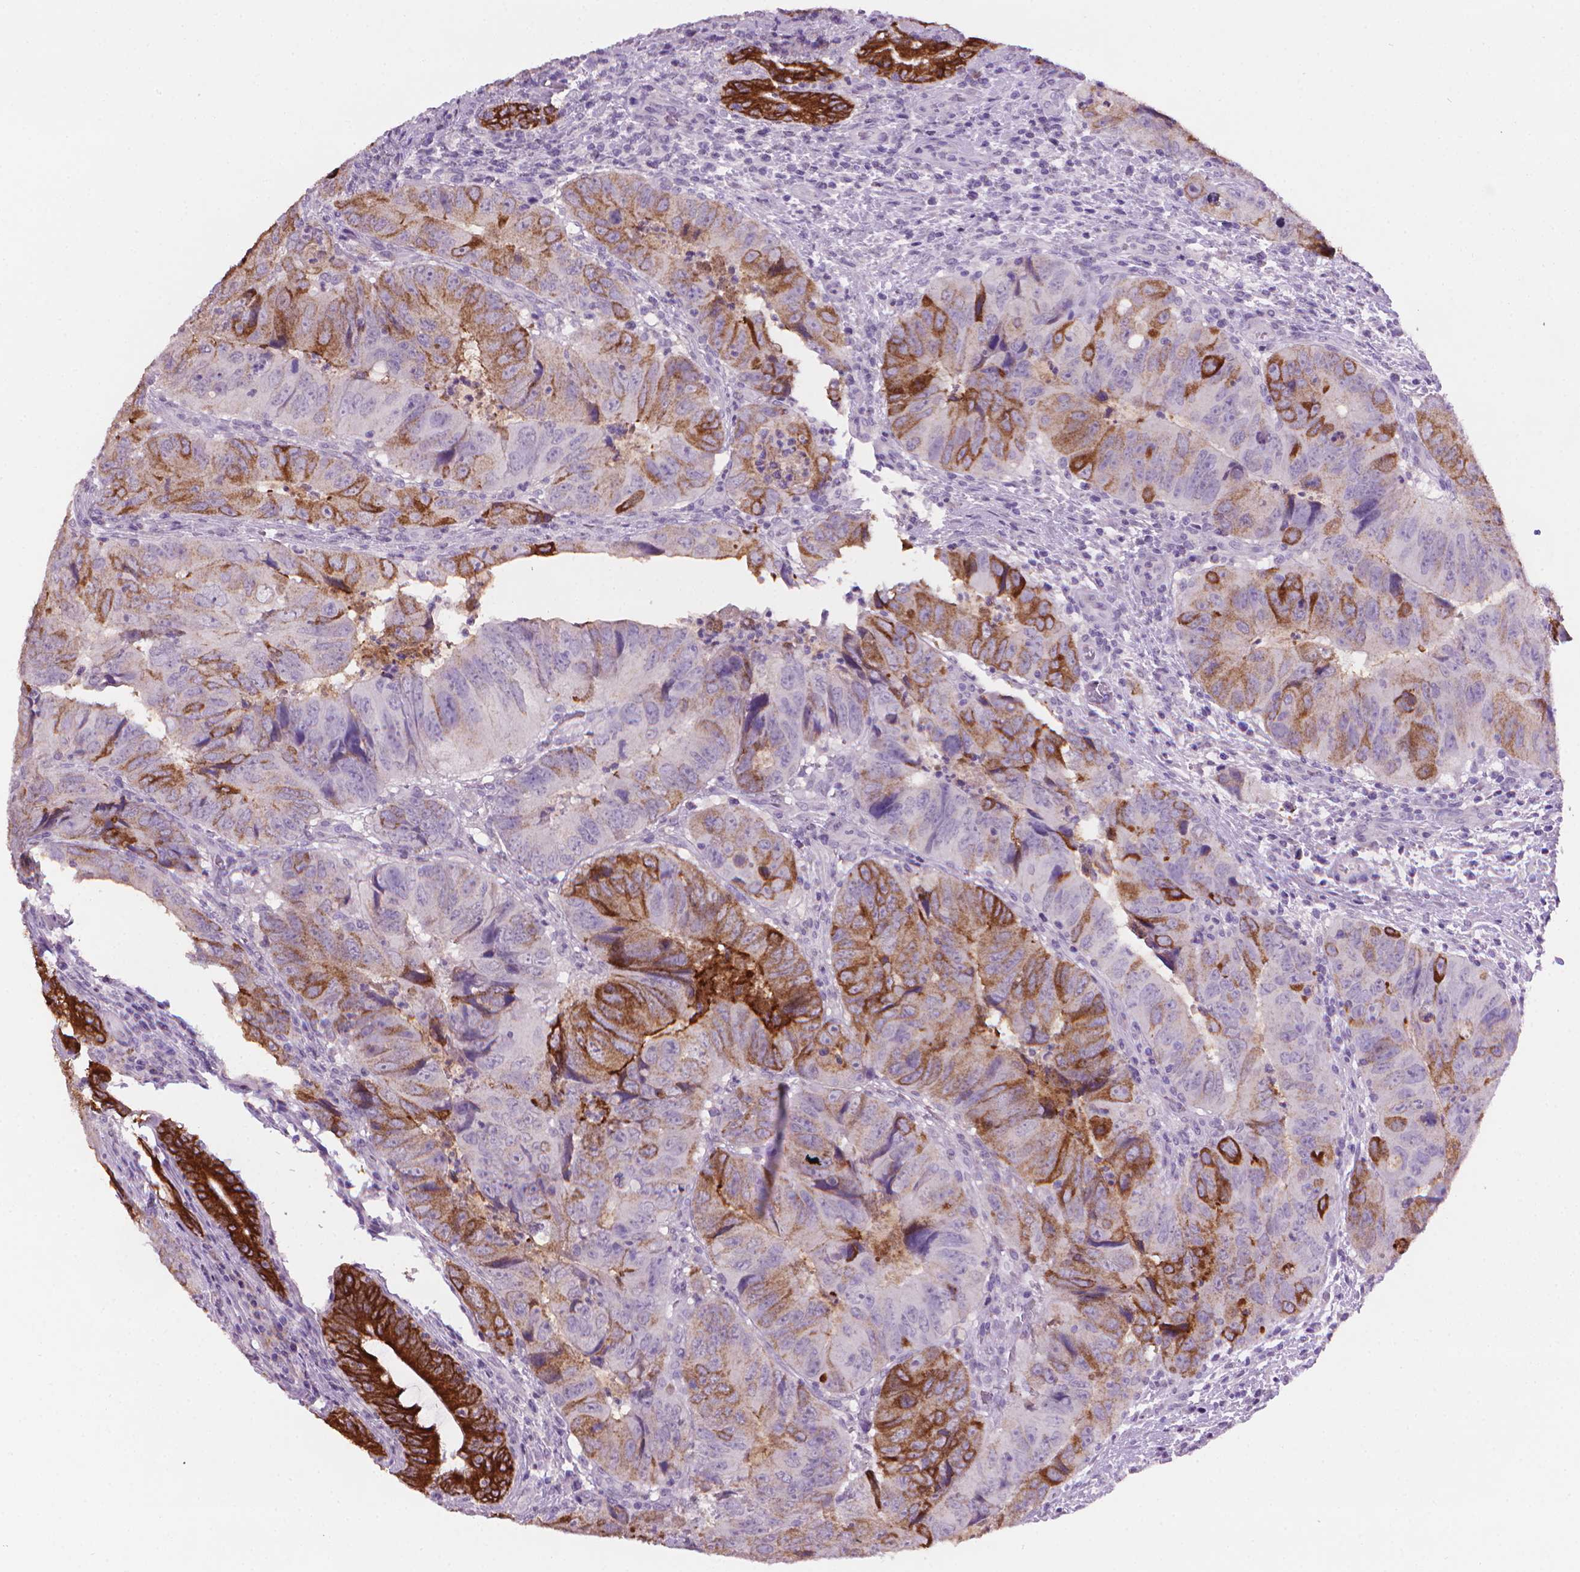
{"staining": {"intensity": "strong", "quantity": "<25%", "location": "cytoplasmic/membranous"}, "tissue": "colorectal cancer", "cell_type": "Tumor cells", "image_type": "cancer", "snomed": [{"axis": "morphology", "description": "Adenocarcinoma, NOS"}, {"axis": "topography", "description": "Colon"}], "caption": "Human colorectal cancer stained with a brown dye shows strong cytoplasmic/membranous positive staining in approximately <25% of tumor cells.", "gene": "MUC1", "patient": {"sex": "male", "age": 79}}